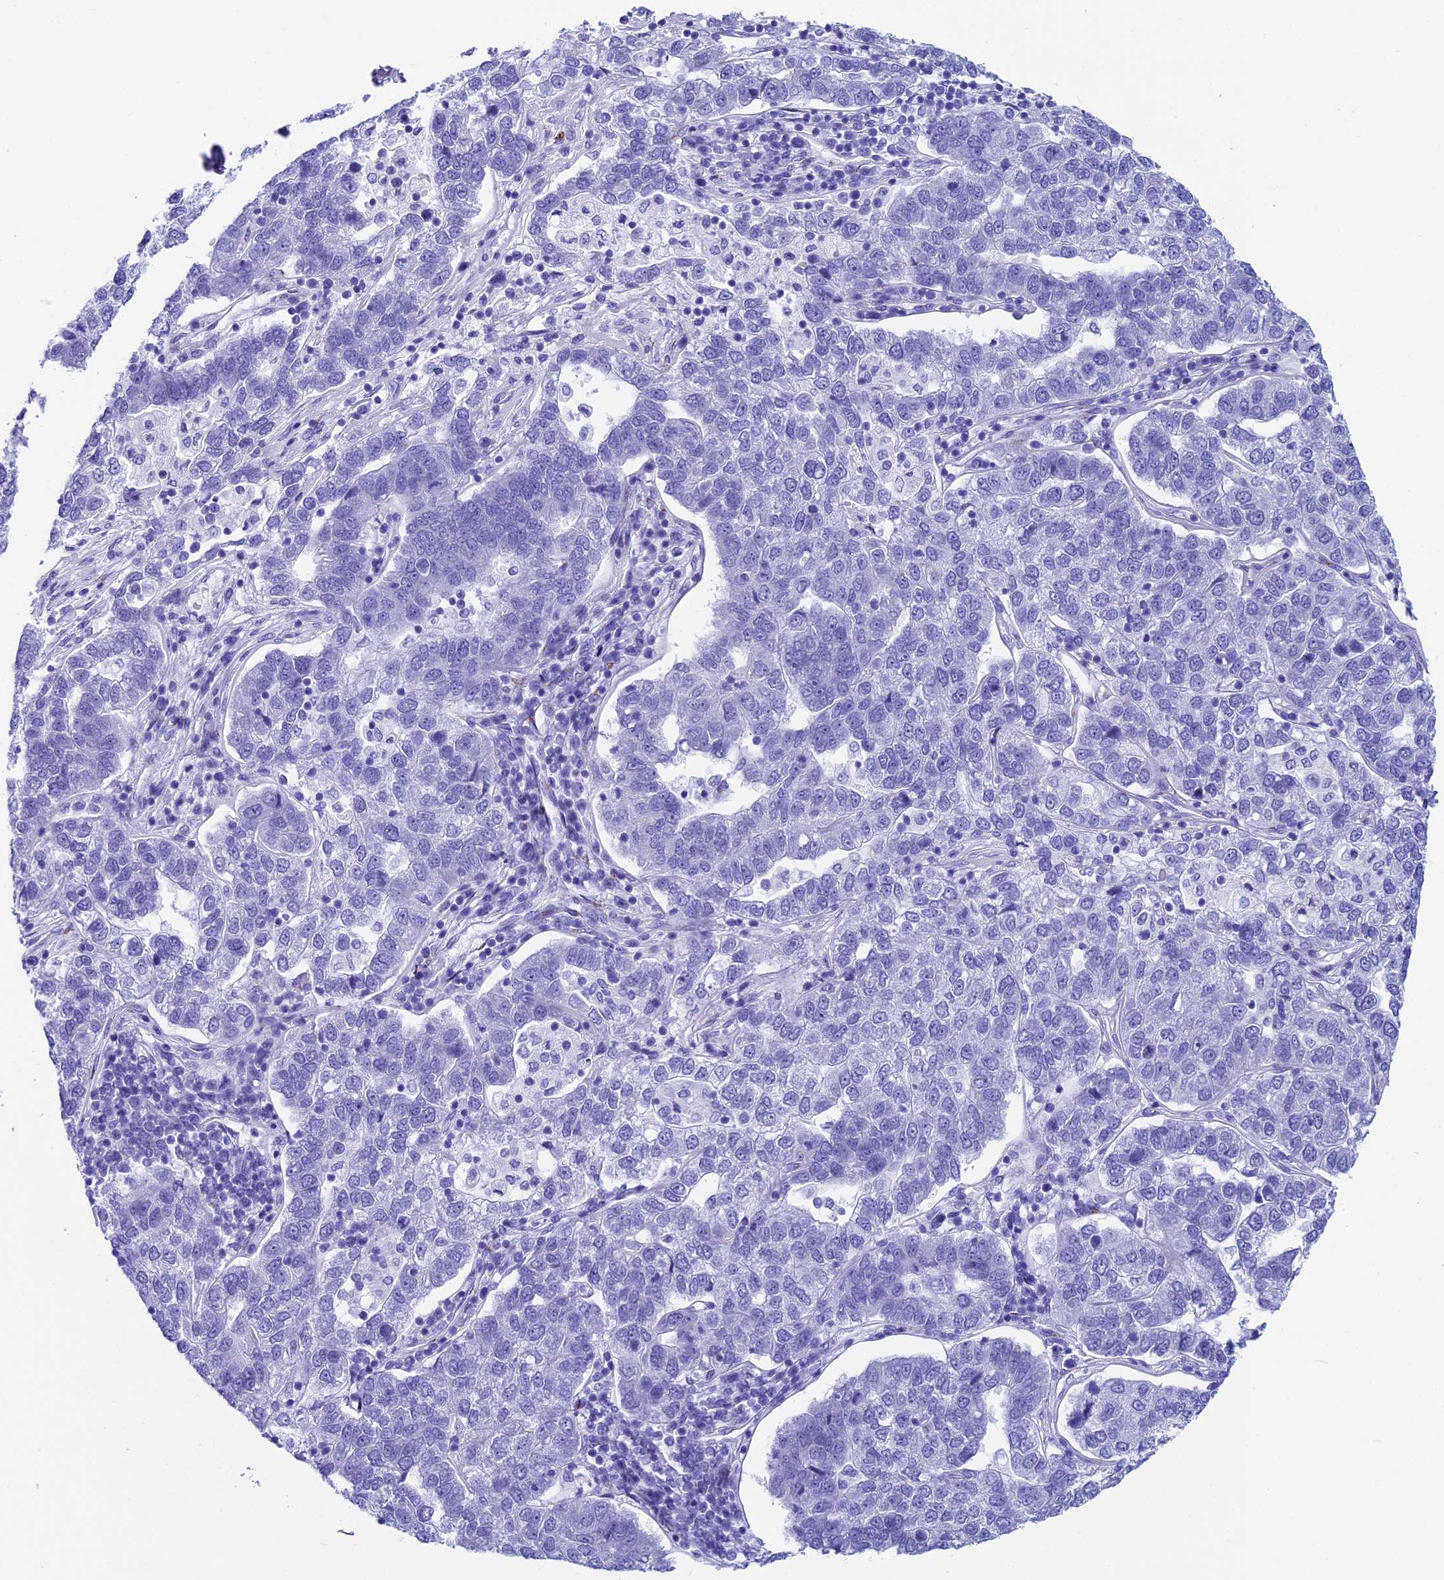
{"staining": {"intensity": "negative", "quantity": "none", "location": "none"}, "tissue": "pancreatic cancer", "cell_type": "Tumor cells", "image_type": "cancer", "snomed": [{"axis": "morphology", "description": "Adenocarcinoma, NOS"}, {"axis": "topography", "description": "Pancreas"}], "caption": "Immunohistochemical staining of human pancreatic adenocarcinoma displays no significant positivity in tumor cells. The staining was performed using DAB to visualize the protein expression in brown, while the nuclei were stained in blue with hematoxylin (Magnification: 20x).", "gene": "AP3B2", "patient": {"sex": "female", "age": 61}}